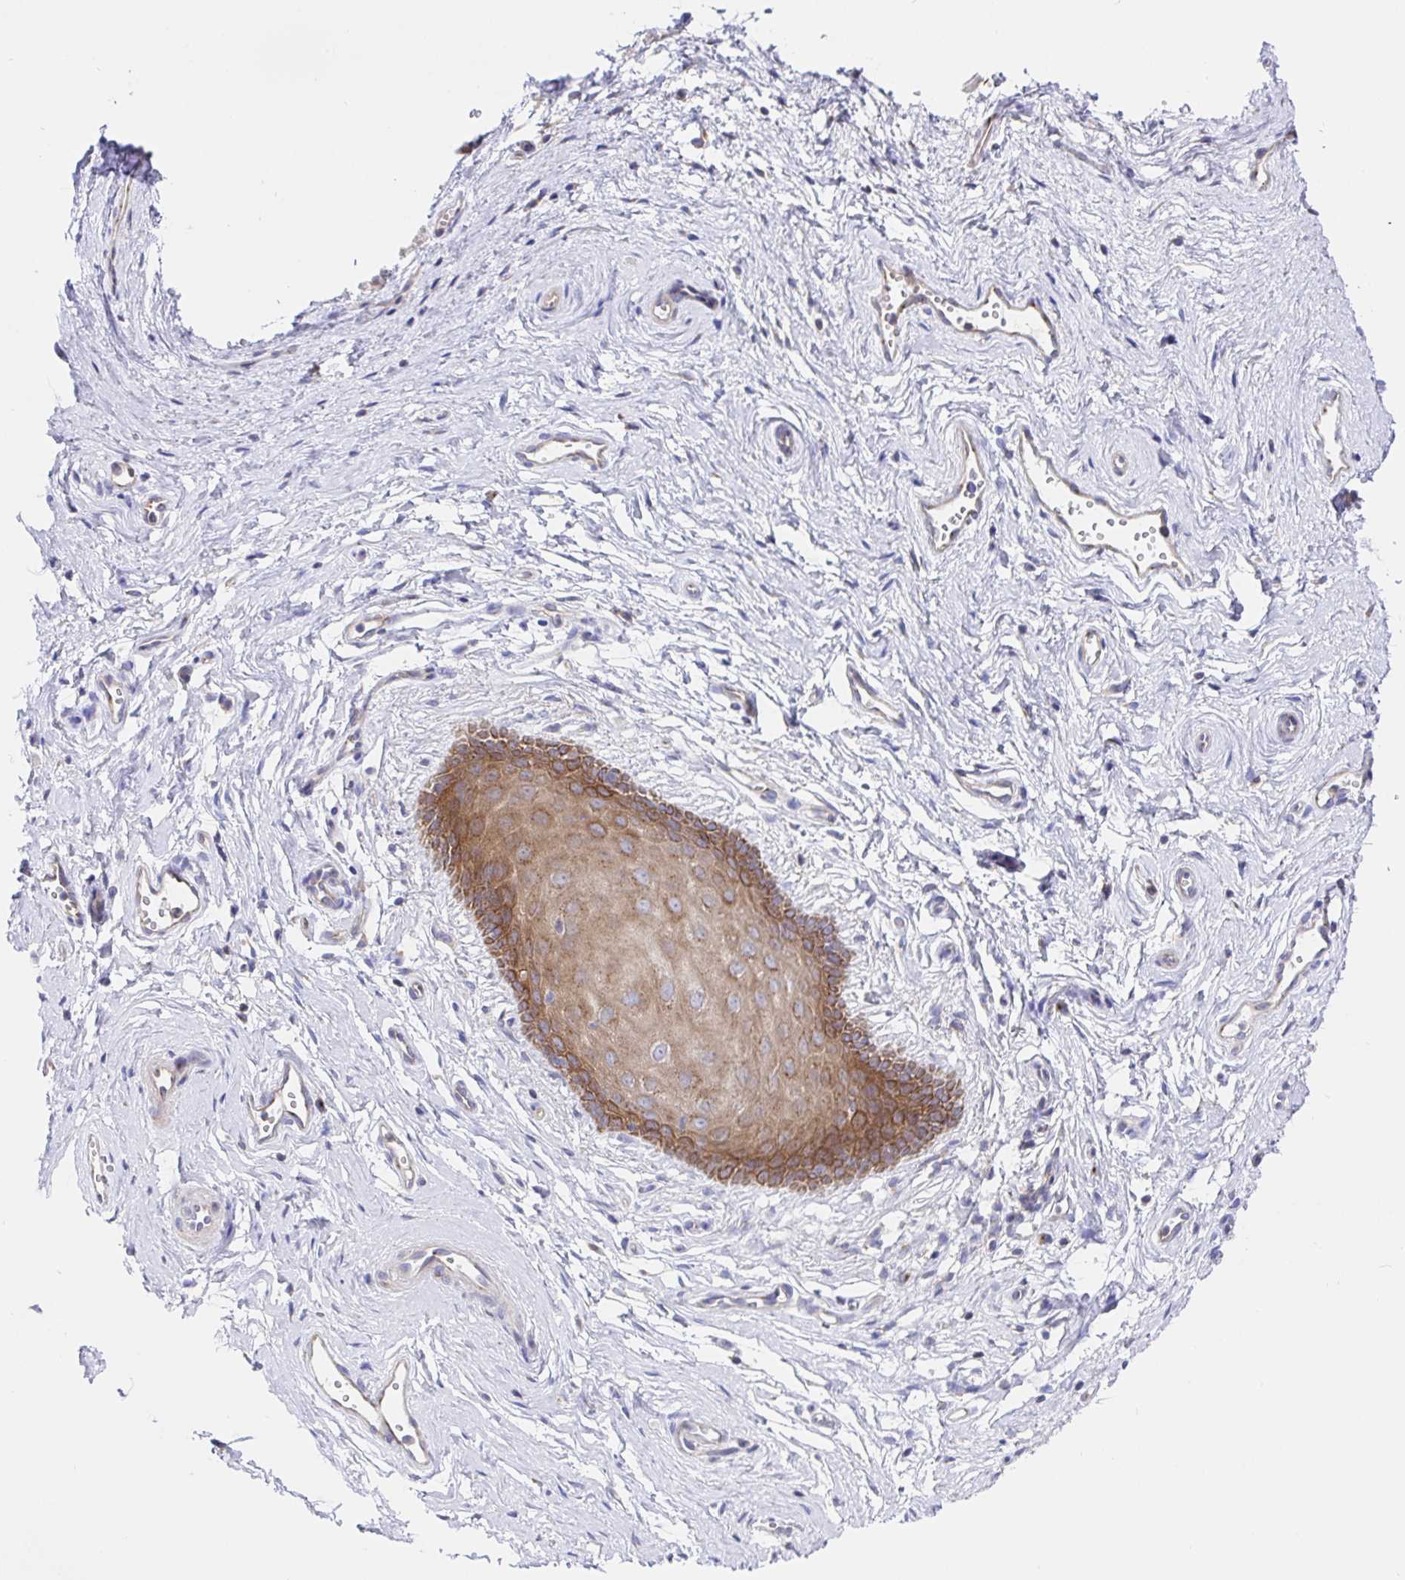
{"staining": {"intensity": "moderate", "quantity": "25%-75%", "location": "cytoplasmic/membranous"}, "tissue": "vagina", "cell_type": "Squamous epithelial cells", "image_type": "normal", "snomed": [{"axis": "morphology", "description": "Normal tissue, NOS"}, {"axis": "topography", "description": "Vagina"}], "caption": "Benign vagina reveals moderate cytoplasmic/membranous staining in about 25%-75% of squamous epithelial cells.", "gene": "GOLGA1", "patient": {"sex": "female", "age": 38}}